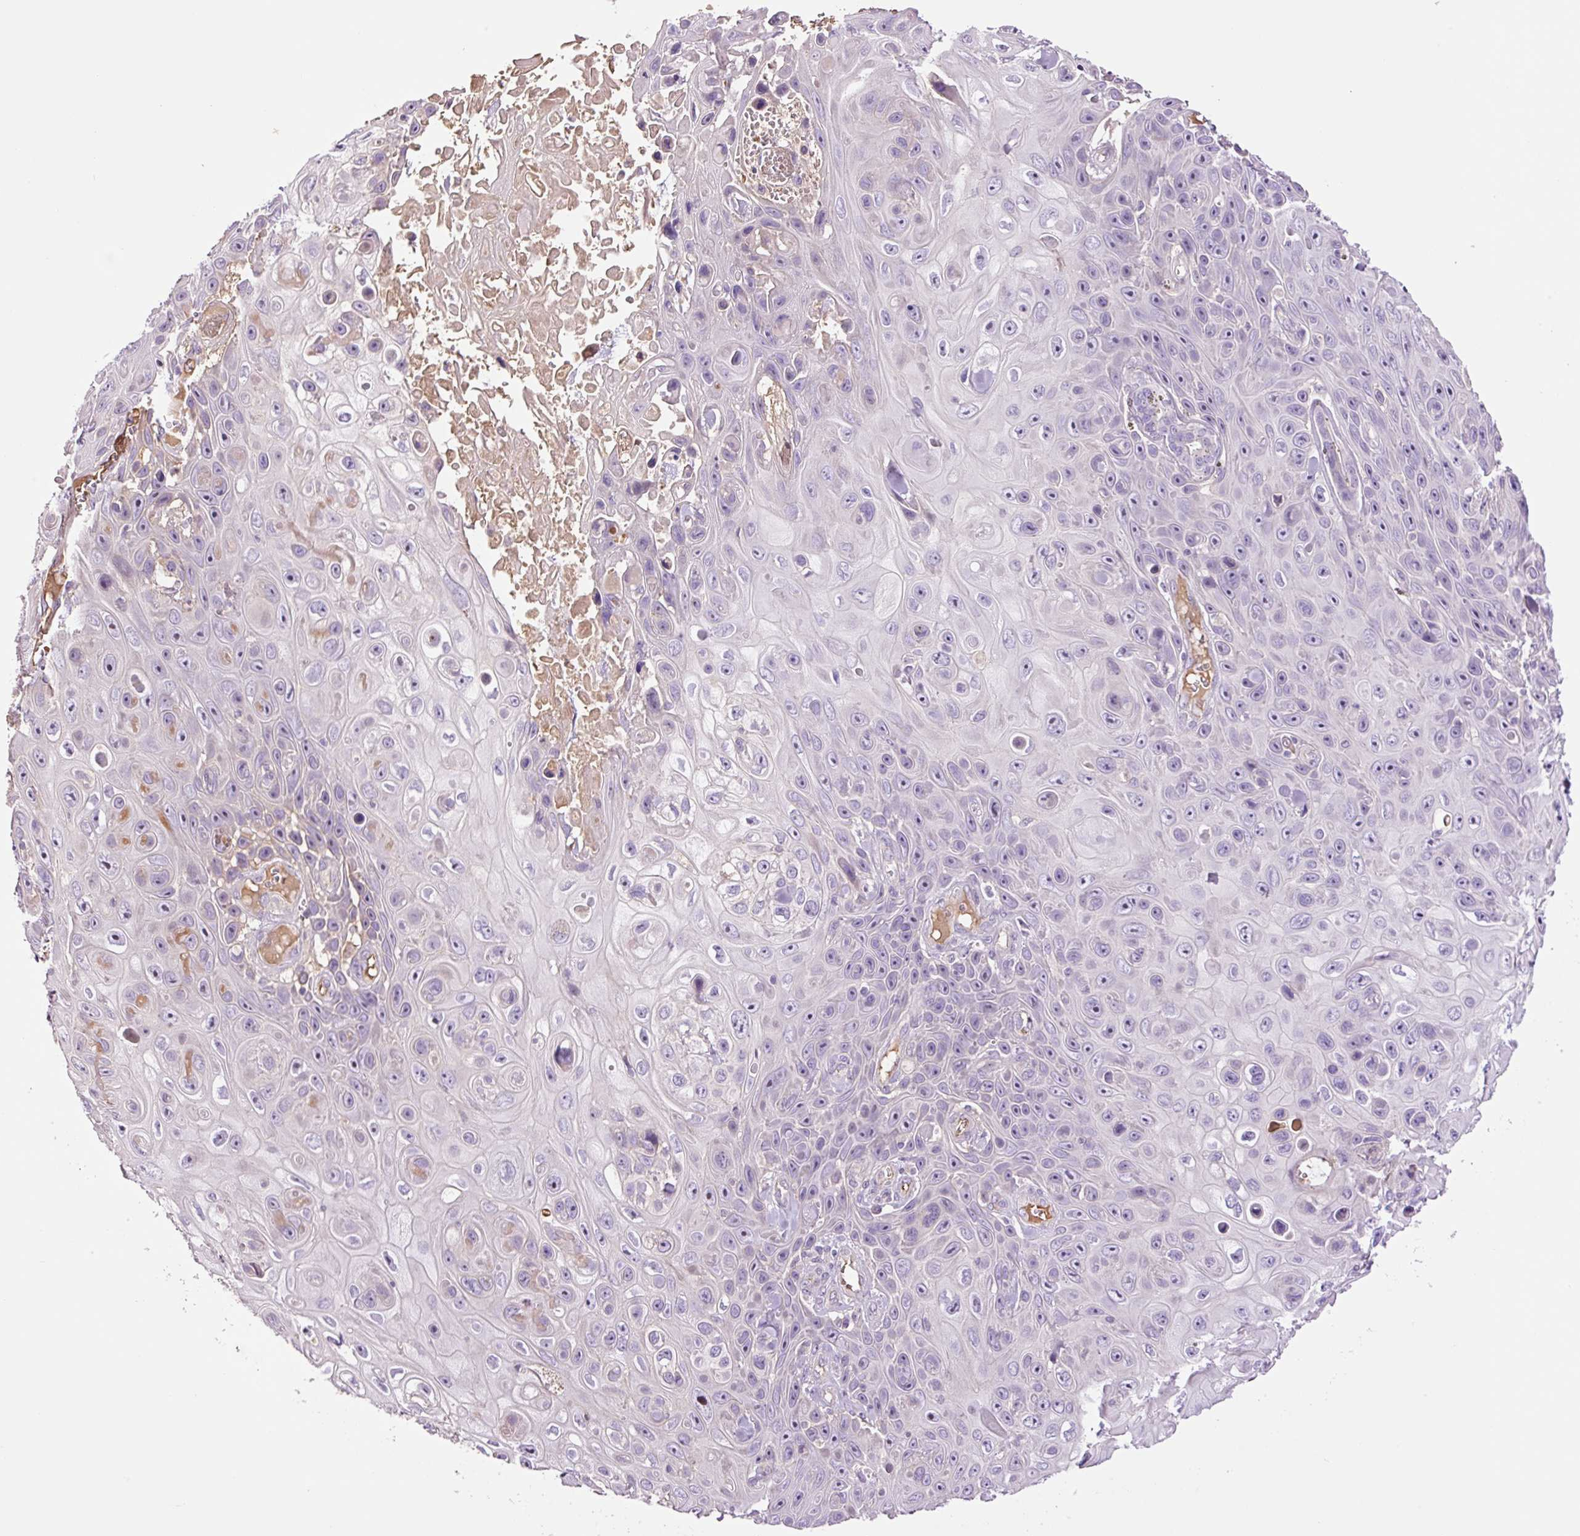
{"staining": {"intensity": "negative", "quantity": "none", "location": "none"}, "tissue": "skin cancer", "cell_type": "Tumor cells", "image_type": "cancer", "snomed": [{"axis": "morphology", "description": "Squamous cell carcinoma, NOS"}, {"axis": "topography", "description": "Skin"}], "caption": "IHC histopathology image of skin squamous cell carcinoma stained for a protein (brown), which reveals no expression in tumor cells.", "gene": "TMEM235", "patient": {"sex": "male", "age": 82}}